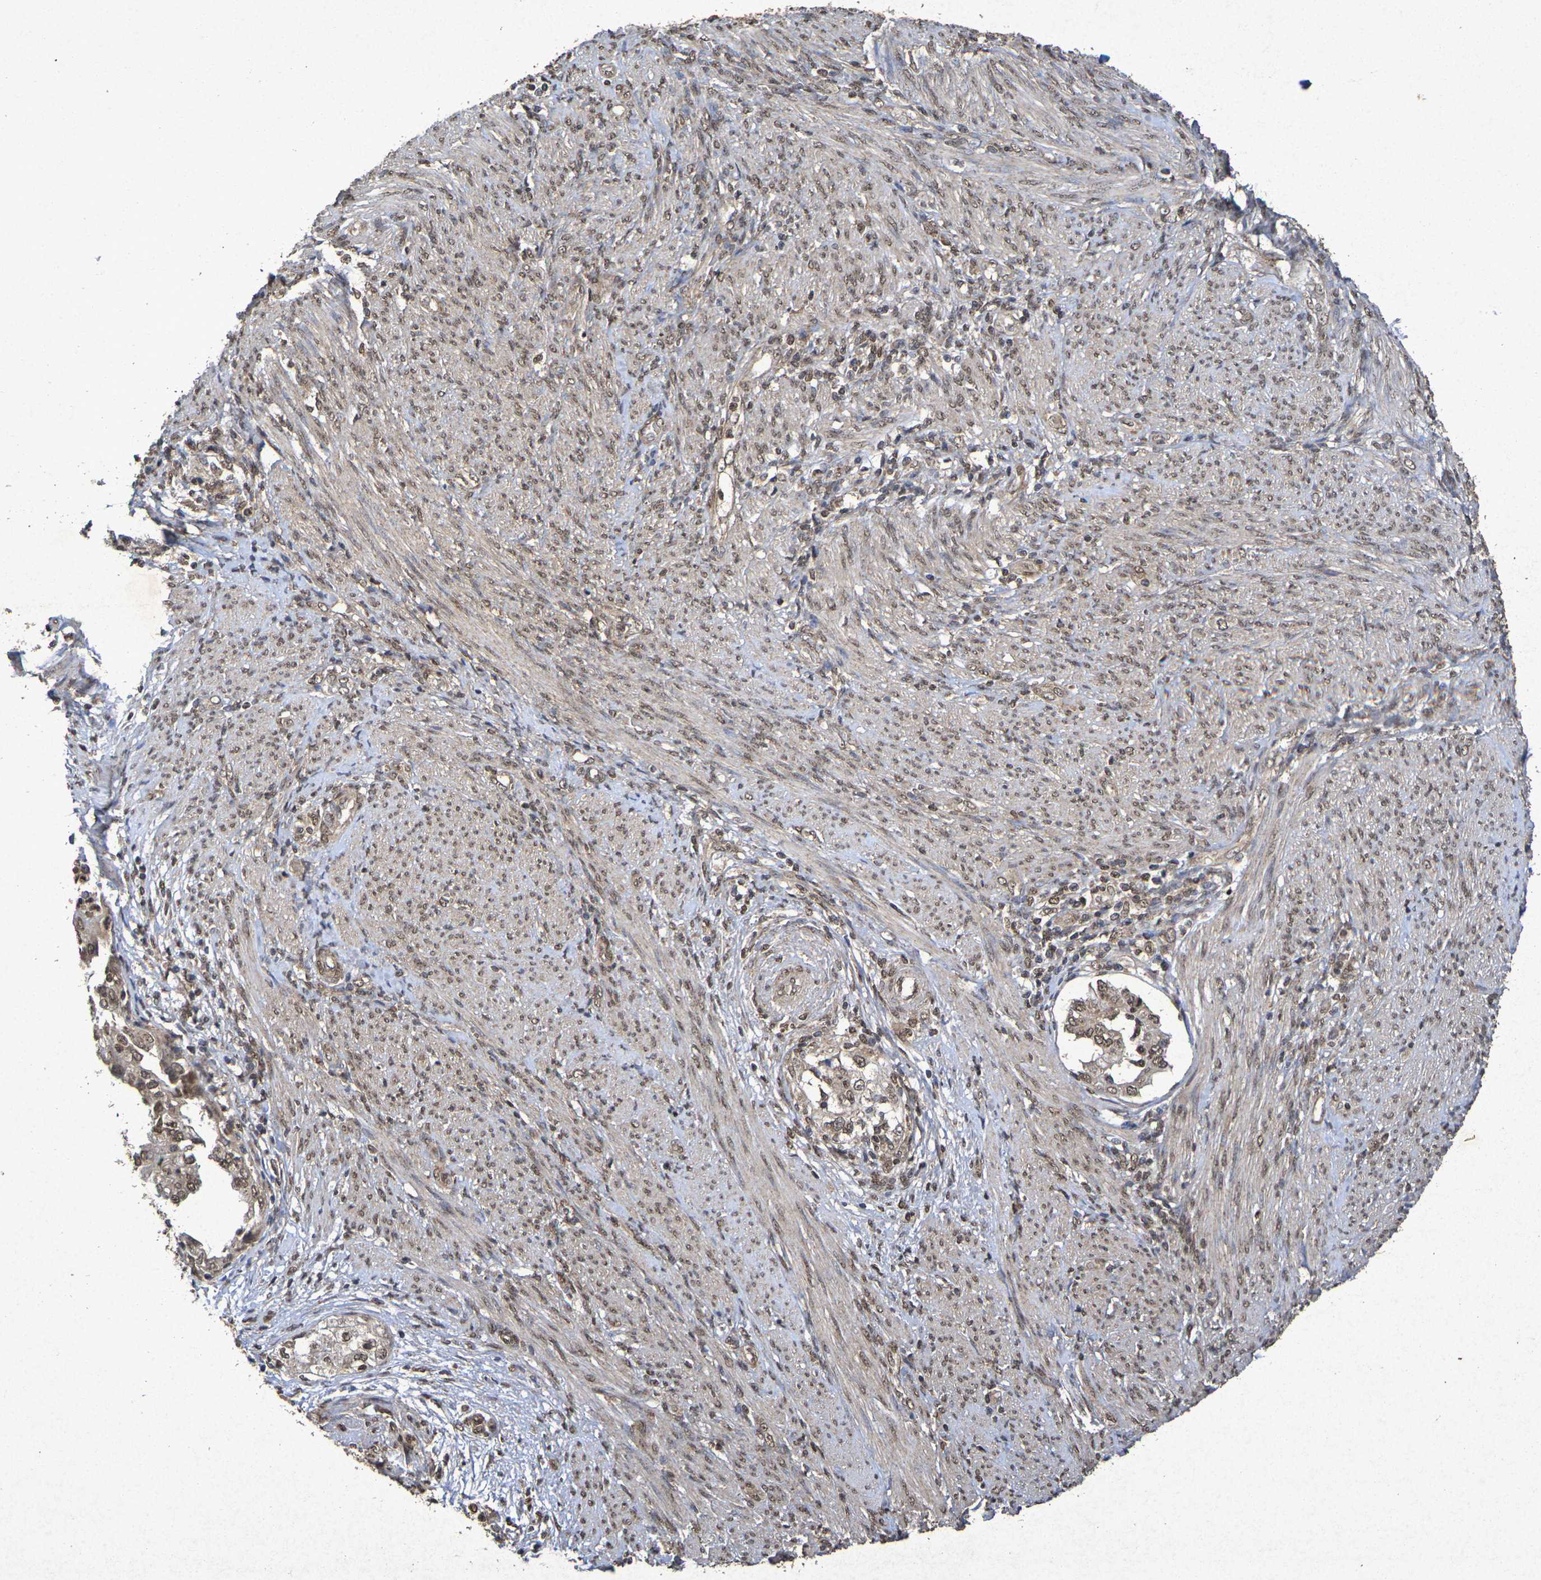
{"staining": {"intensity": "moderate", "quantity": ">75%", "location": "cytoplasmic/membranous,nuclear"}, "tissue": "endometrial cancer", "cell_type": "Tumor cells", "image_type": "cancer", "snomed": [{"axis": "morphology", "description": "Adenocarcinoma, NOS"}, {"axis": "topography", "description": "Endometrium"}], "caption": "Immunohistochemical staining of human endometrial adenocarcinoma shows medium levels of moderate cytoplasmic/membranous and nuclear positivity in approximately >75% of tumor cells.", "gene": "GUCY1A2", "patient": {"sex": "female", "age": 85}}